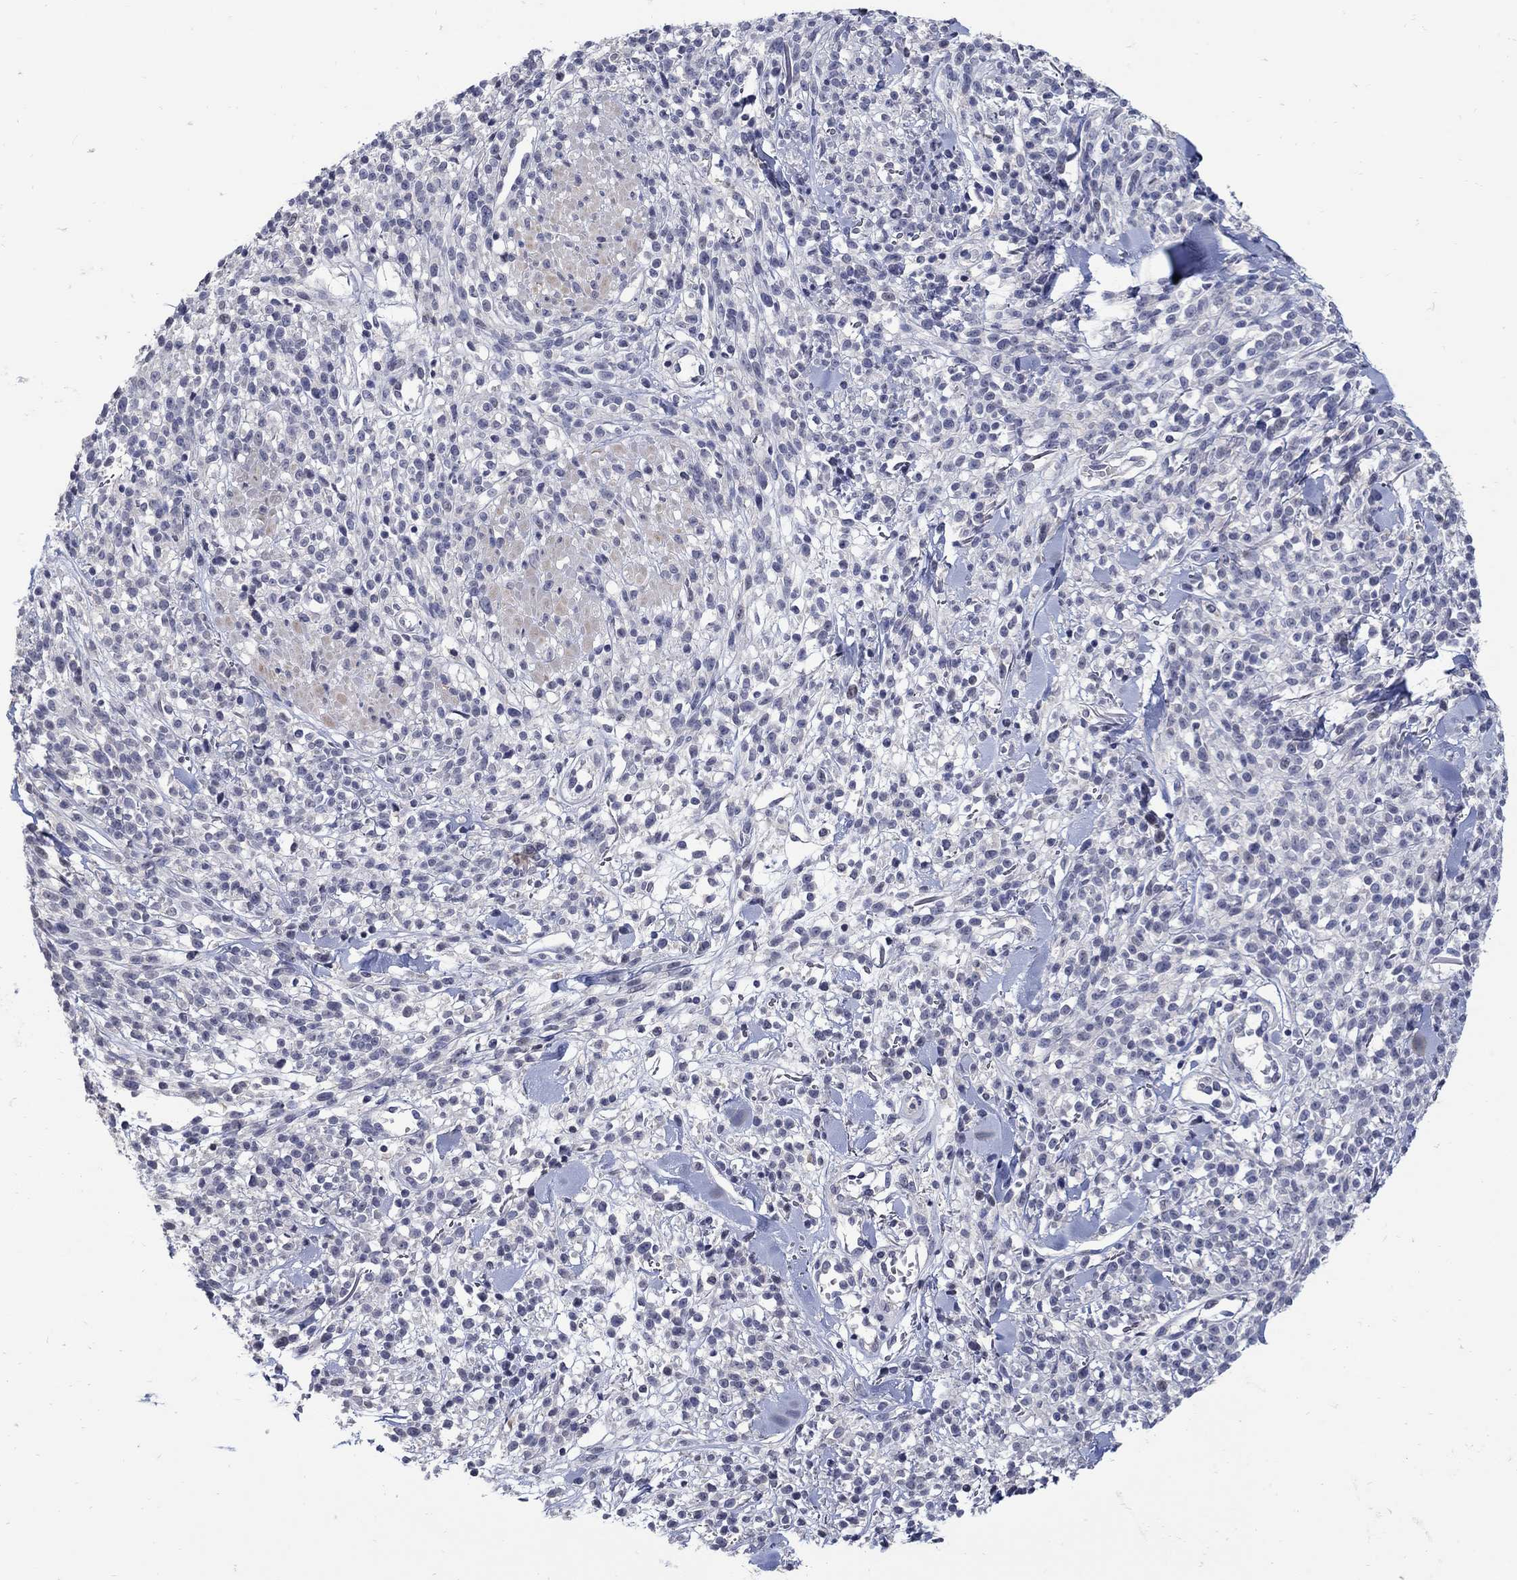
{"staining": {"intensity": "negative", "quantity": "none", "location": "none"}, "tissue": "melanoma", "cell_type": "Tumor cells", "image_type": "cancer", "snomed": [{"axis": "morphology", "description": "Malignant melanoma, NOS"}, {"axis": "topography", "description": "Skin"}, {"axis": "topography", "description": "Skin of trunk"}], "caption": "This is an immunohistochemistry image of human malignant melanoma. There is no positivity in tumor cells.", "gene": "CETN1", "patient": {"sex": "male", "age": 74}}